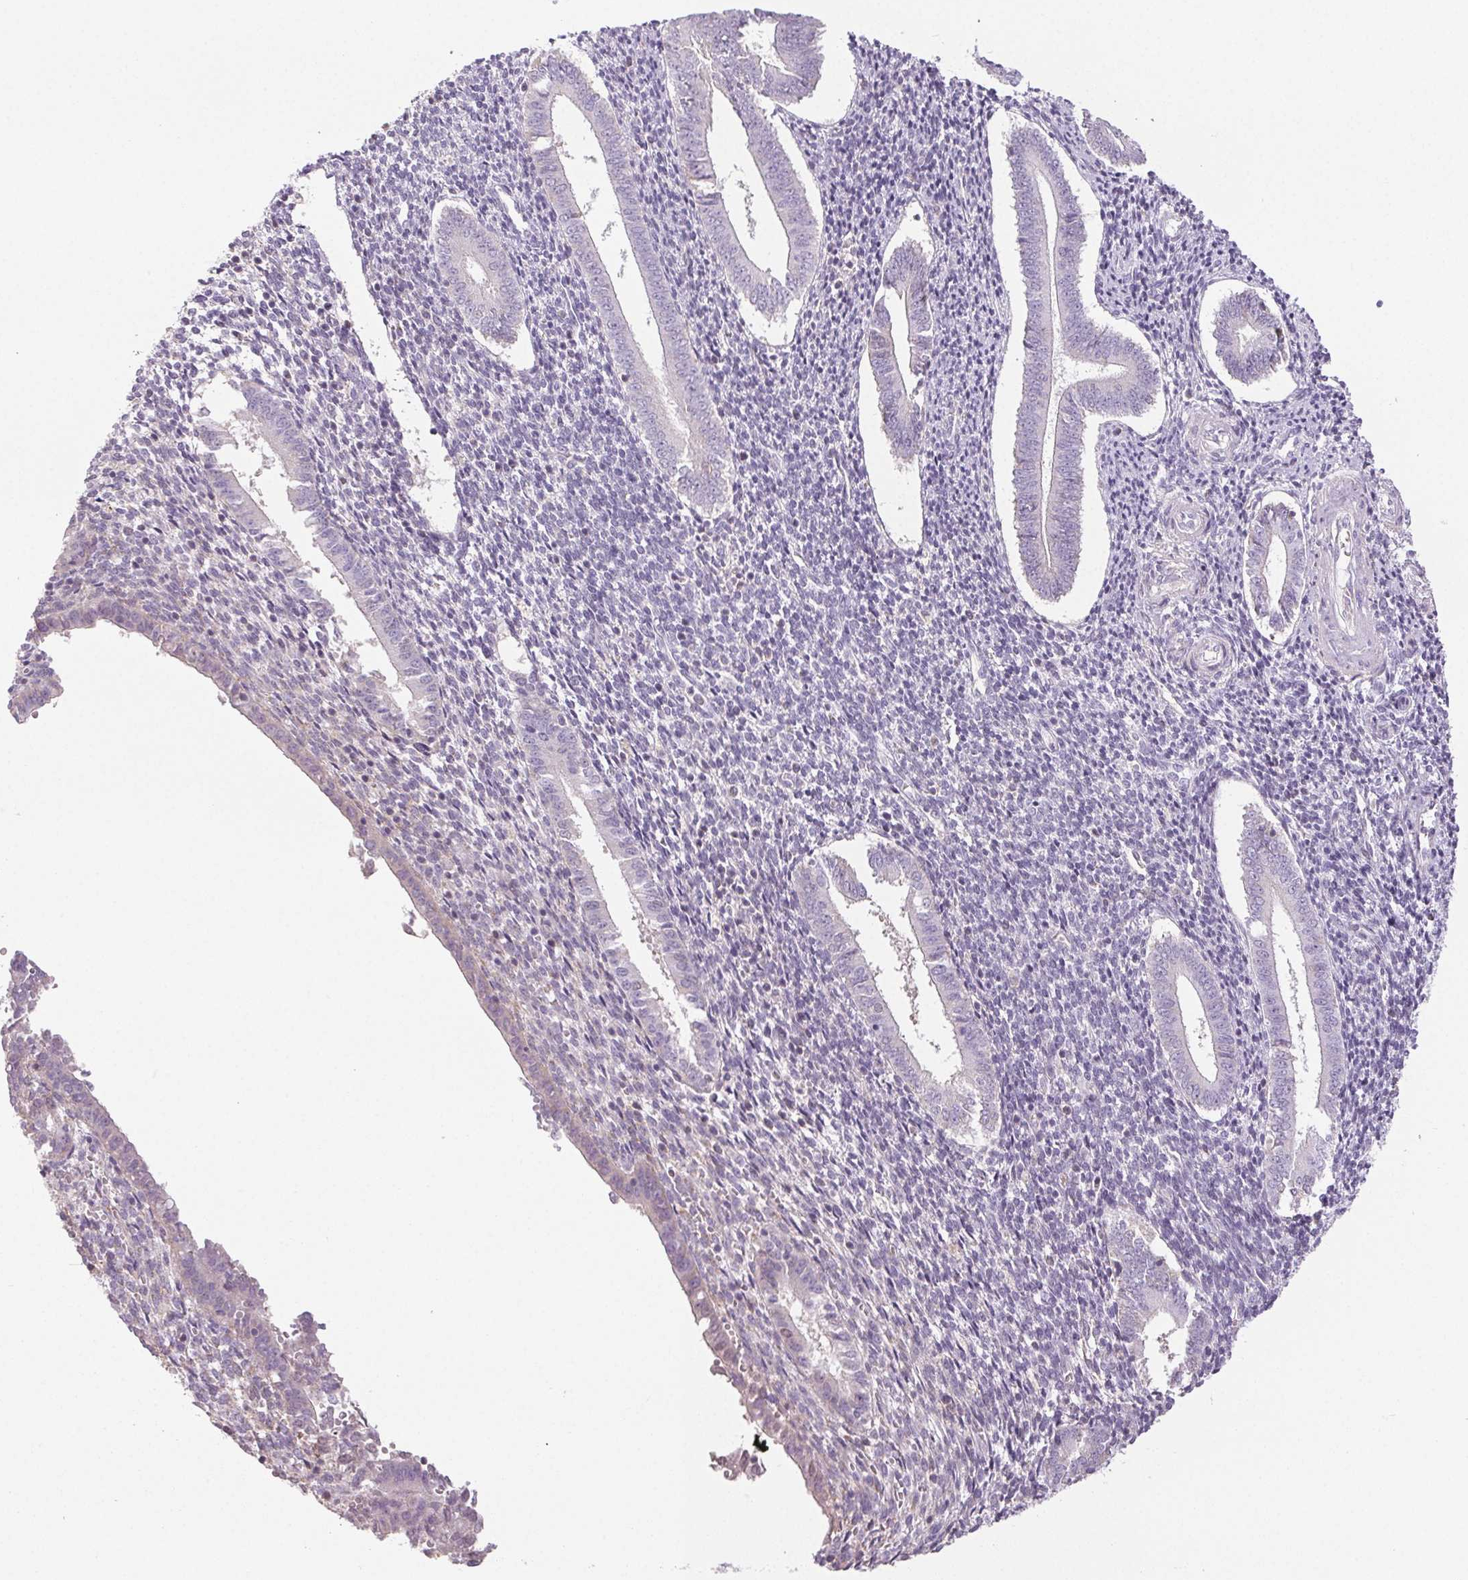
{"staining": {"intensity": "negative", "quantity": "none", "location": "none"}, "tissue": "endometrium", "cell_type": "Cells in endometrial stroma", "image_type": "normal", "snomed": [{"axis": "morphology", "description": "Normal tissue, NOS"}, {"axis": "topography", "description": "Endometrium"}], "caption": "Immunohistochemical staining of normal endometrium shows no significant staining in cells in endometrial stroma.", "gene": "COL7A1", "patient": {"sex": "female", "age": 25}}